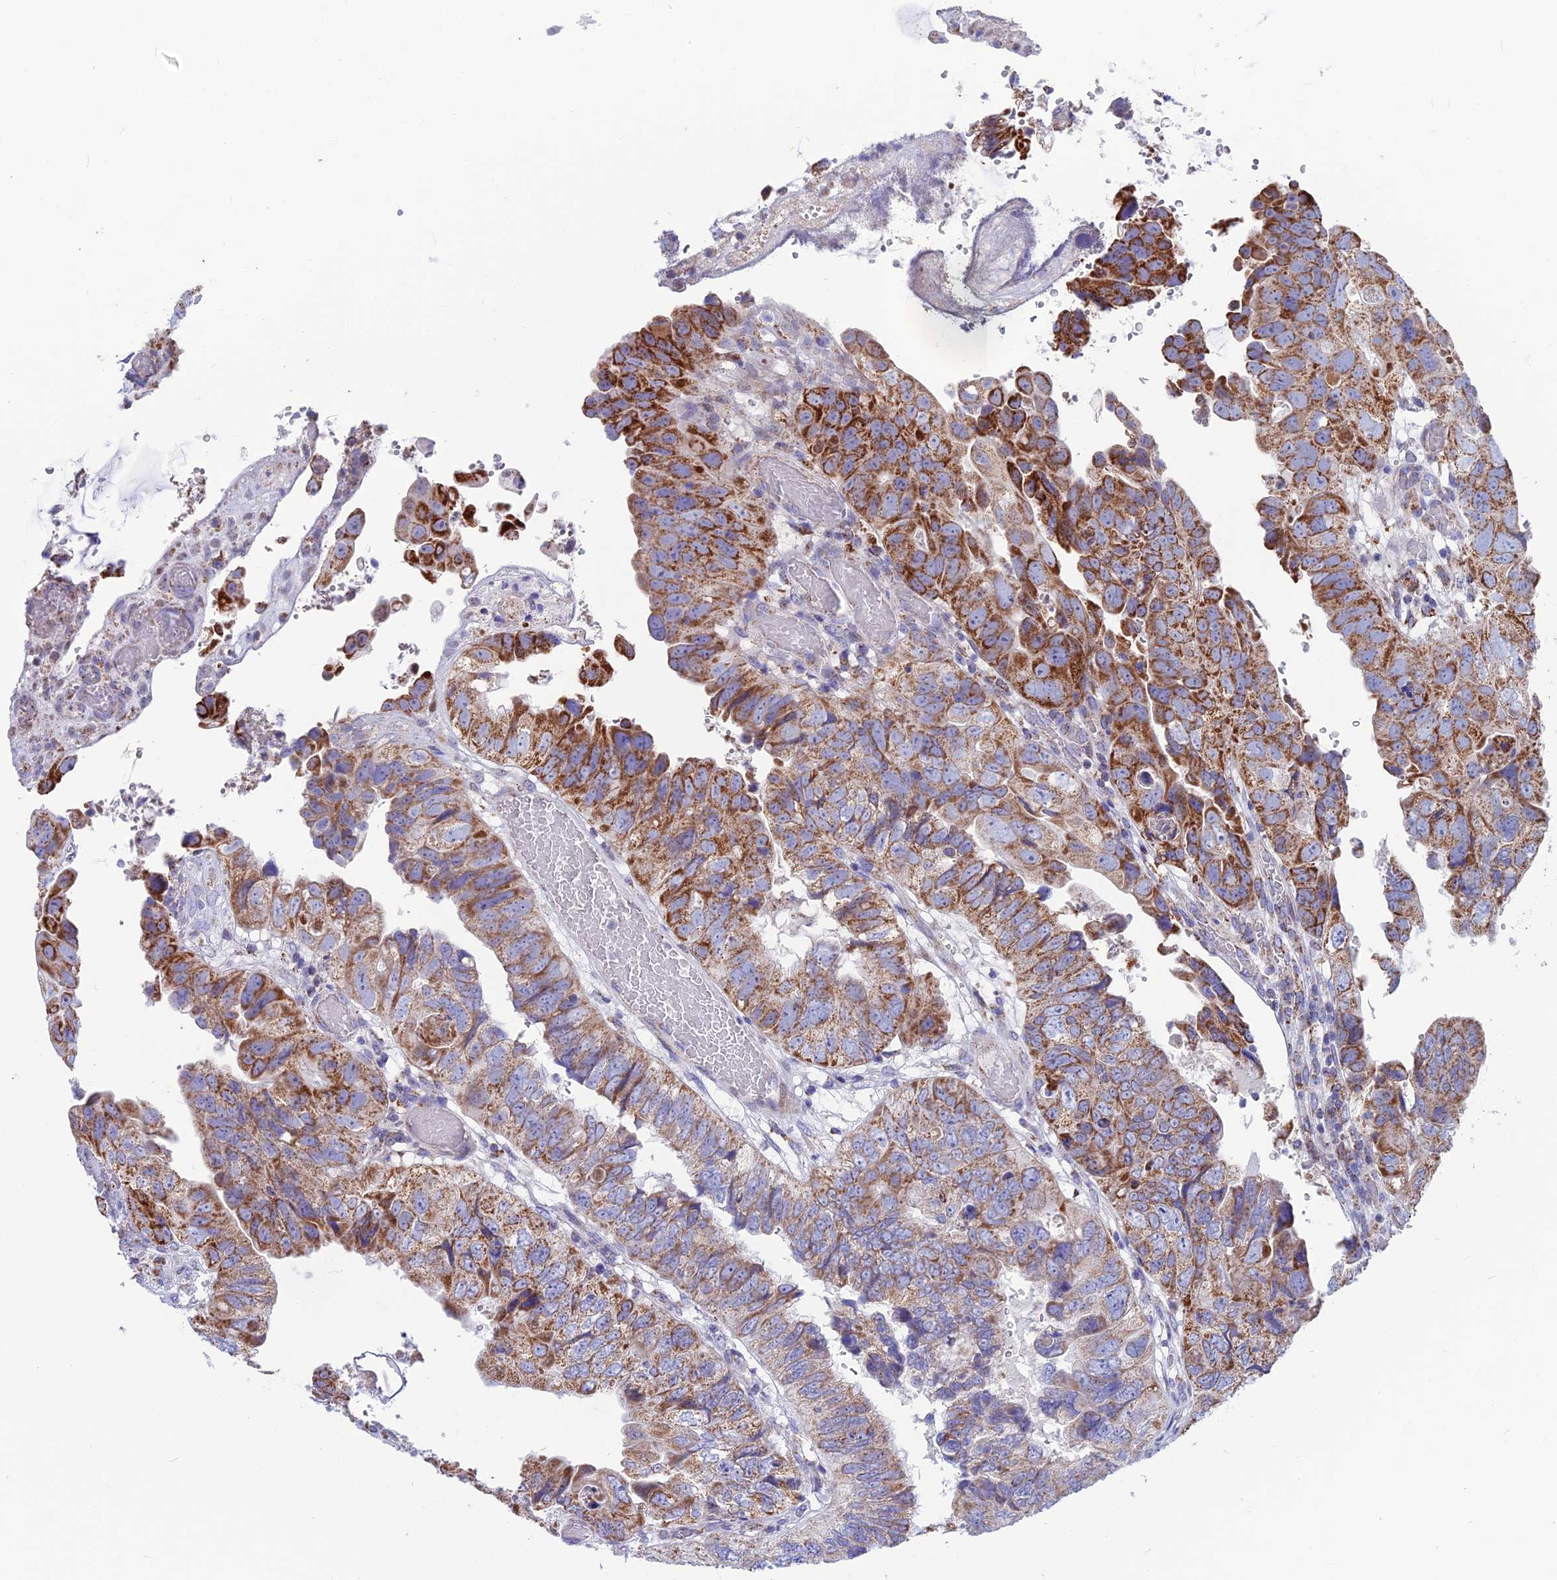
{"staining": {"intensity": "moderate", "quantity": ">75%", "location": "cytoplasmic/membranous"}, "tissue": "colorectal cancer", "cell_type": "Tumor cells", "image_type": "cancer", "snomed": [{"axis": "morphology", "description": "Adenocarcinoma, NOS"}, {"axis": "topography", "description": "Rectum"}], "caption": "Tumor cells reveal moderate cytoplasmic/membranous positivity in about >75% of cells in colorectal cancer (adenocarcinoma).", "gene": "CS", "patient": {"sex": "male", "age": 63}}